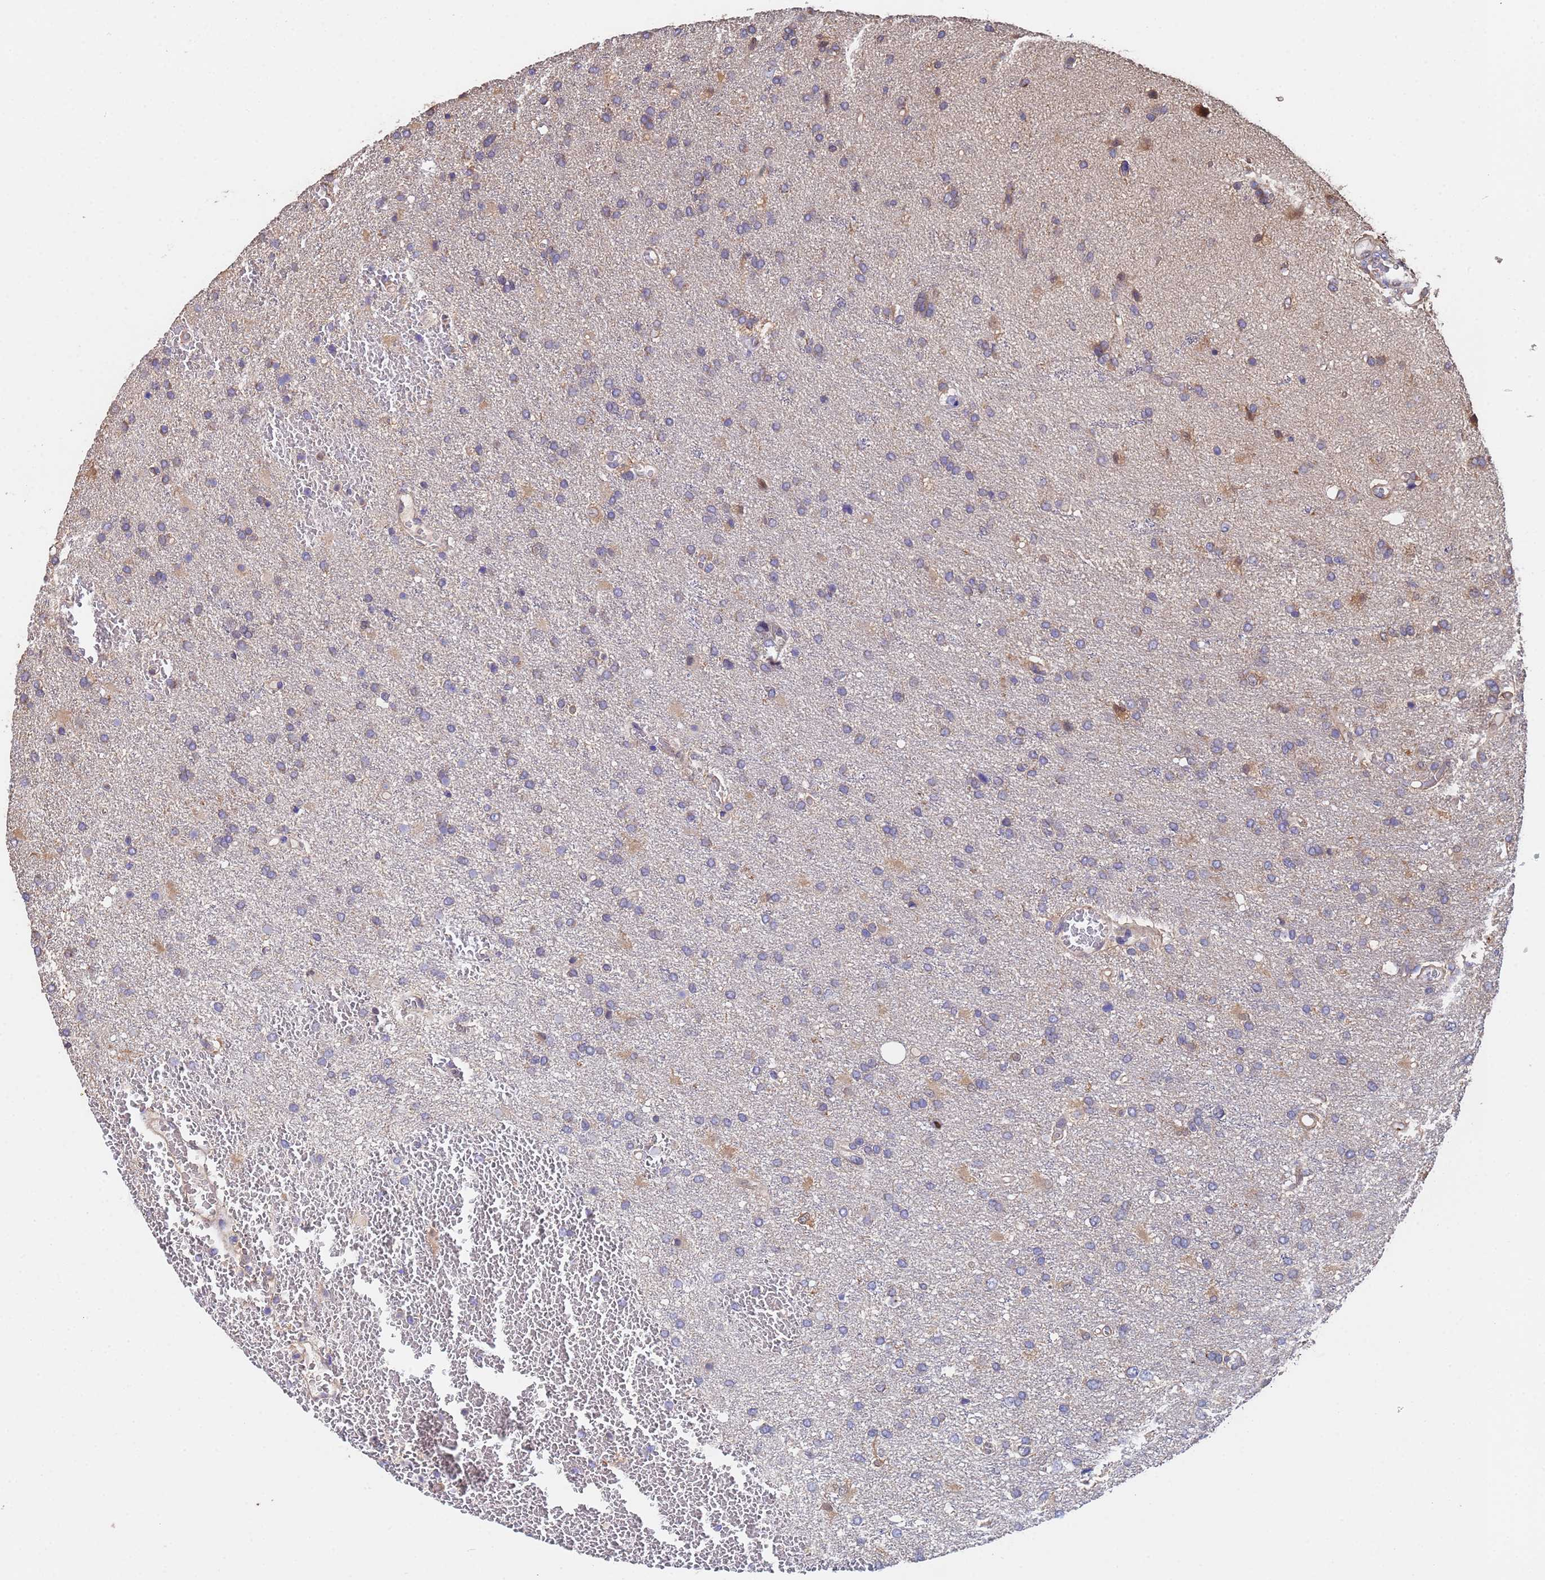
{"staining": {"intensity": "weak", "quantity": "<25%", "location": "cytoplasmic/membranous"}, "tissue": "glioma", "cell_type": "Tumor cells", "image_type": "cancer", "snomed": [{"axis": "morphology", "description": "Glioma, malignant, High grade"}, {"axis": "topography", "description": "Brain"}], "caption": "A high-resolution histopathology image shows IHC staining of glioma, which demonstrates no significant staining in tumor cells.", "gene": "FAM25A", "patient": {"sex": "female", "age": 74}}